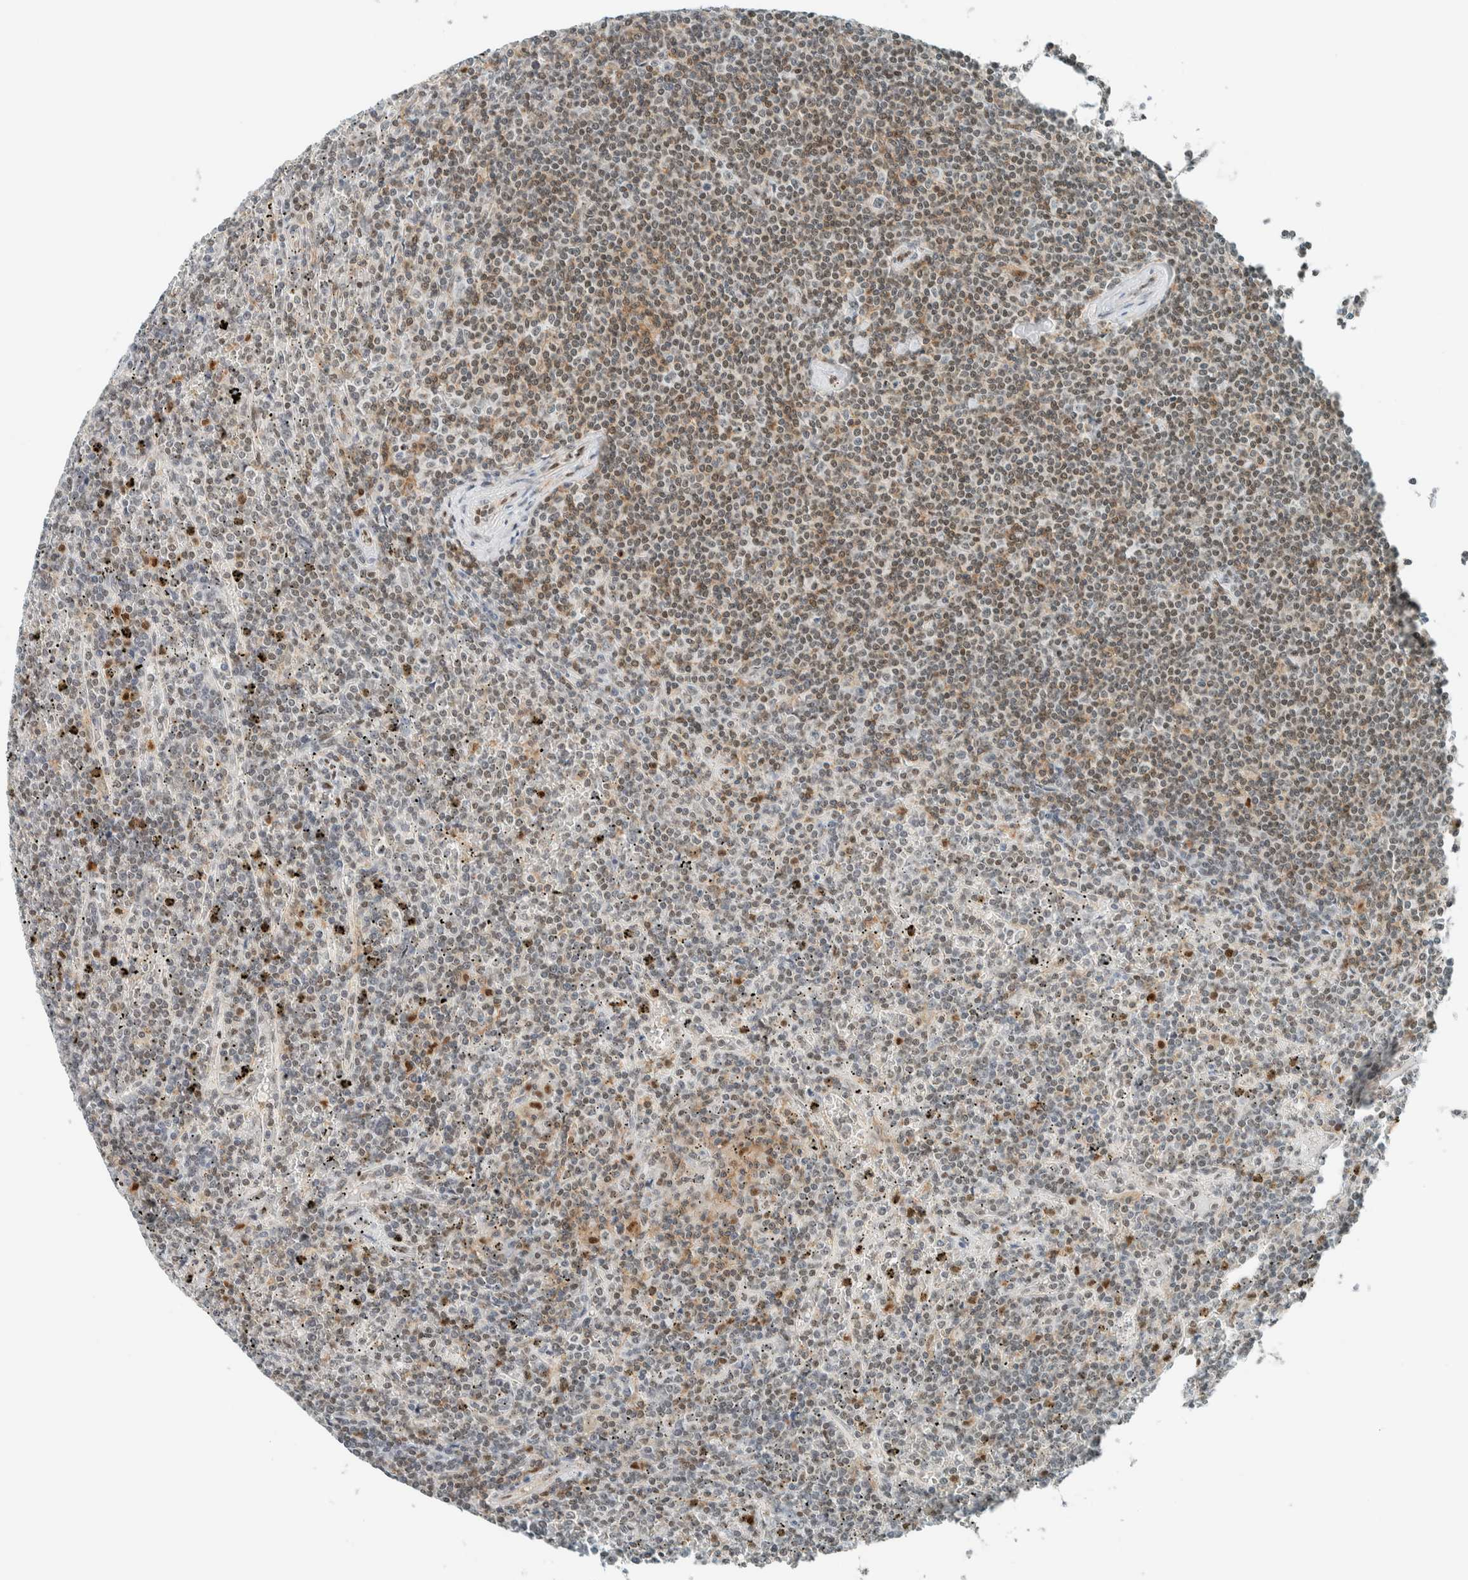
{"staining": {"intensity": "weak", "quantity": ">75%", "location": "nuclear"}, "tissue": "lymphoma", "cell_type": "Tumor cells", "image_type": "cancer", "snomed": [{"axis": "morphology", "description": "Malignant lymphoma, non-Hodgkin's type, Low grade"}, {"axis": "topography", "description": "Spleen"}], "caption": "Human lymphoma stained with a protein marker exhibits weak staining in tumor cells.", "gene": "CYSRT1", "patient": {"sex": "female", "age": 19}}